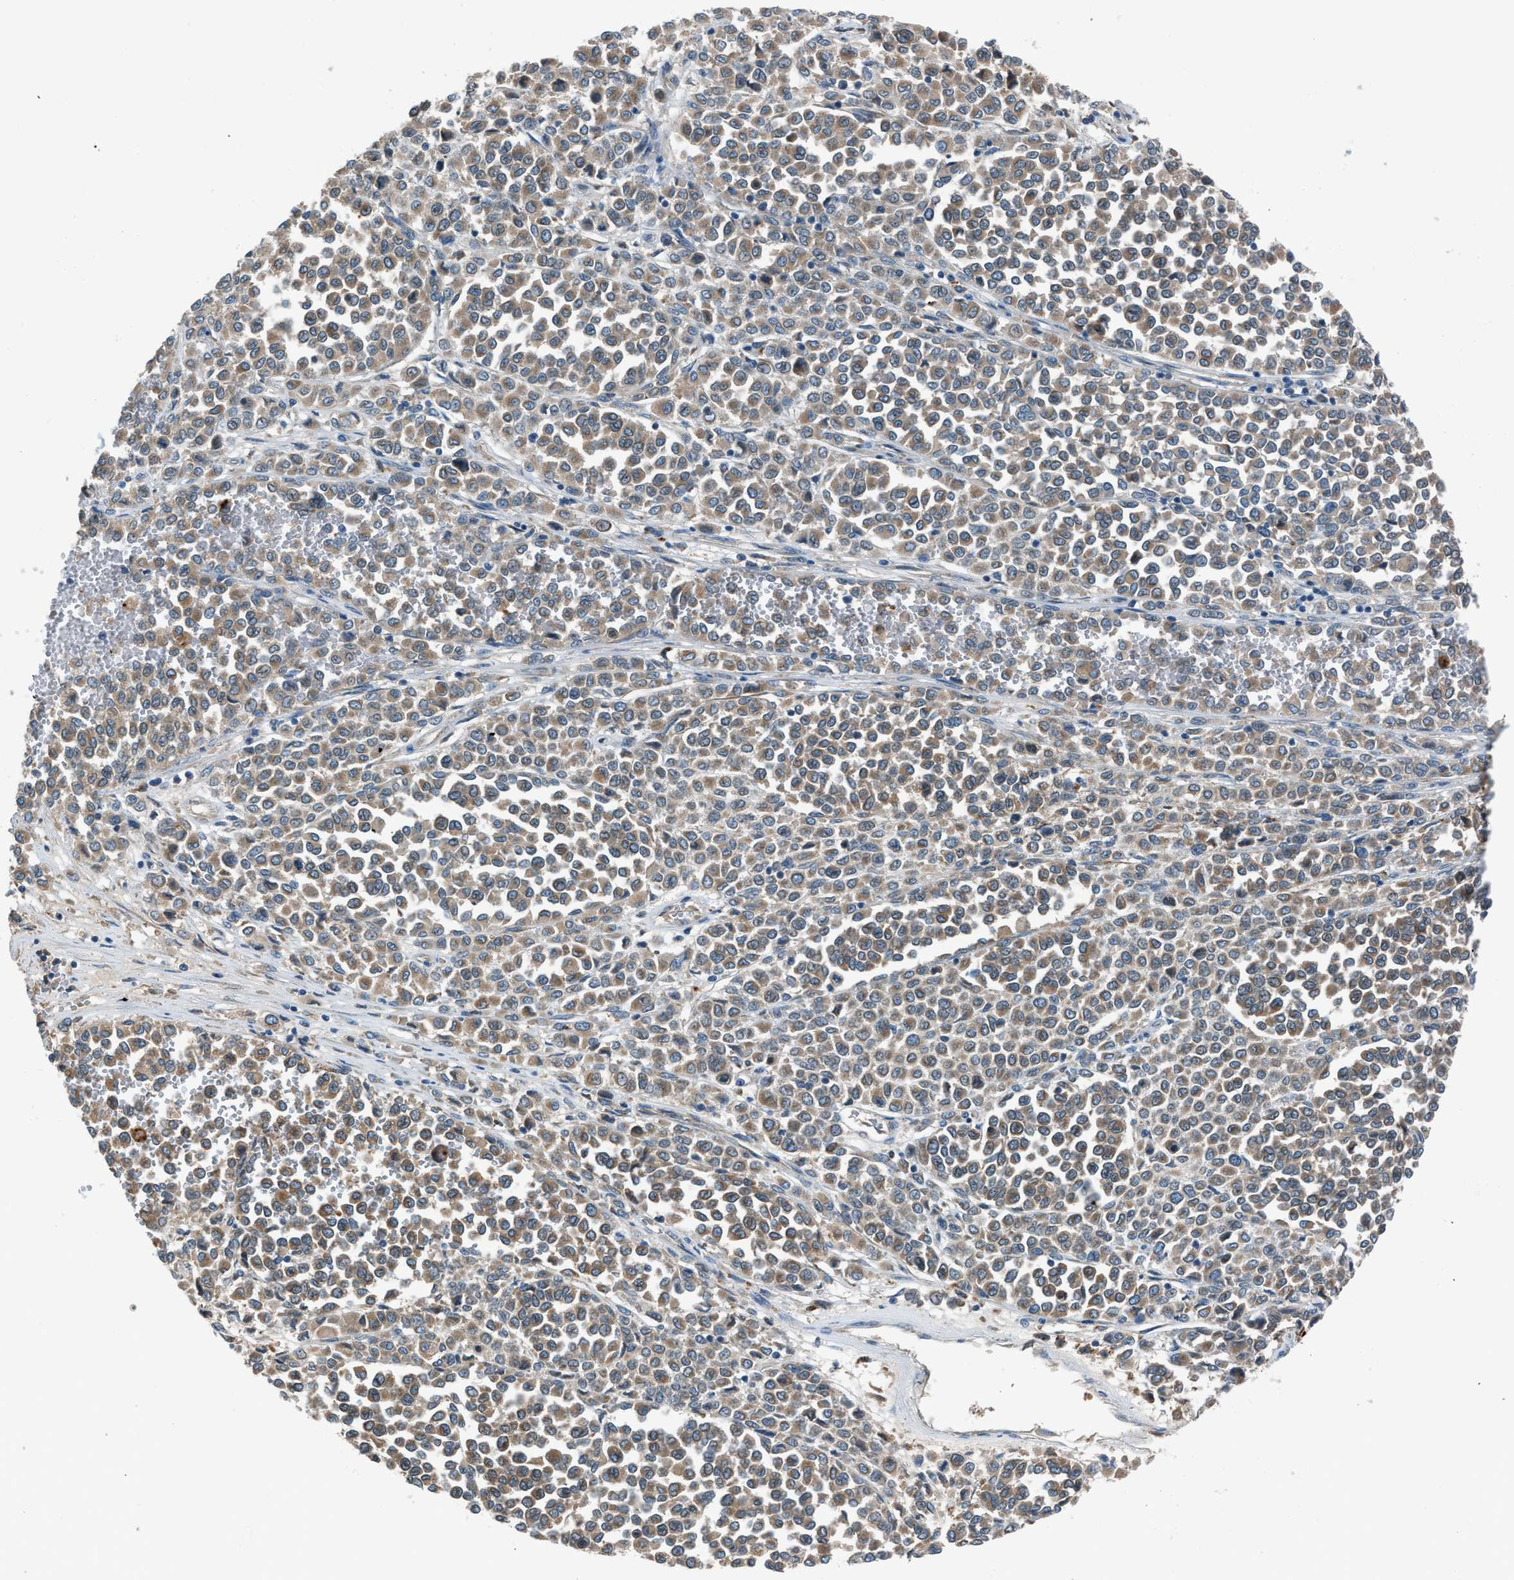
{"staining": {"intensity": "weak", "quantity": ">75%", "location": "cytoplasmic/membranous"}, "tissue": "melanoma", "cell_type": "Tumor cells", "image_type": "cancer", "snomed": [{"axis": "morphology", "description": "Malignant melanoma, Metastatic site"}, {"axis": "topography", "description": "Pancreas"}], "caption": "This is a micrograph of immunohistochemistry staining of malignant melanoma (metastatic site), which shows weak positivity in the cytoplasmic/membranous of tumor cells.", "gene": "LMBR1", "patient": {"sex": "female", "age": 30}}